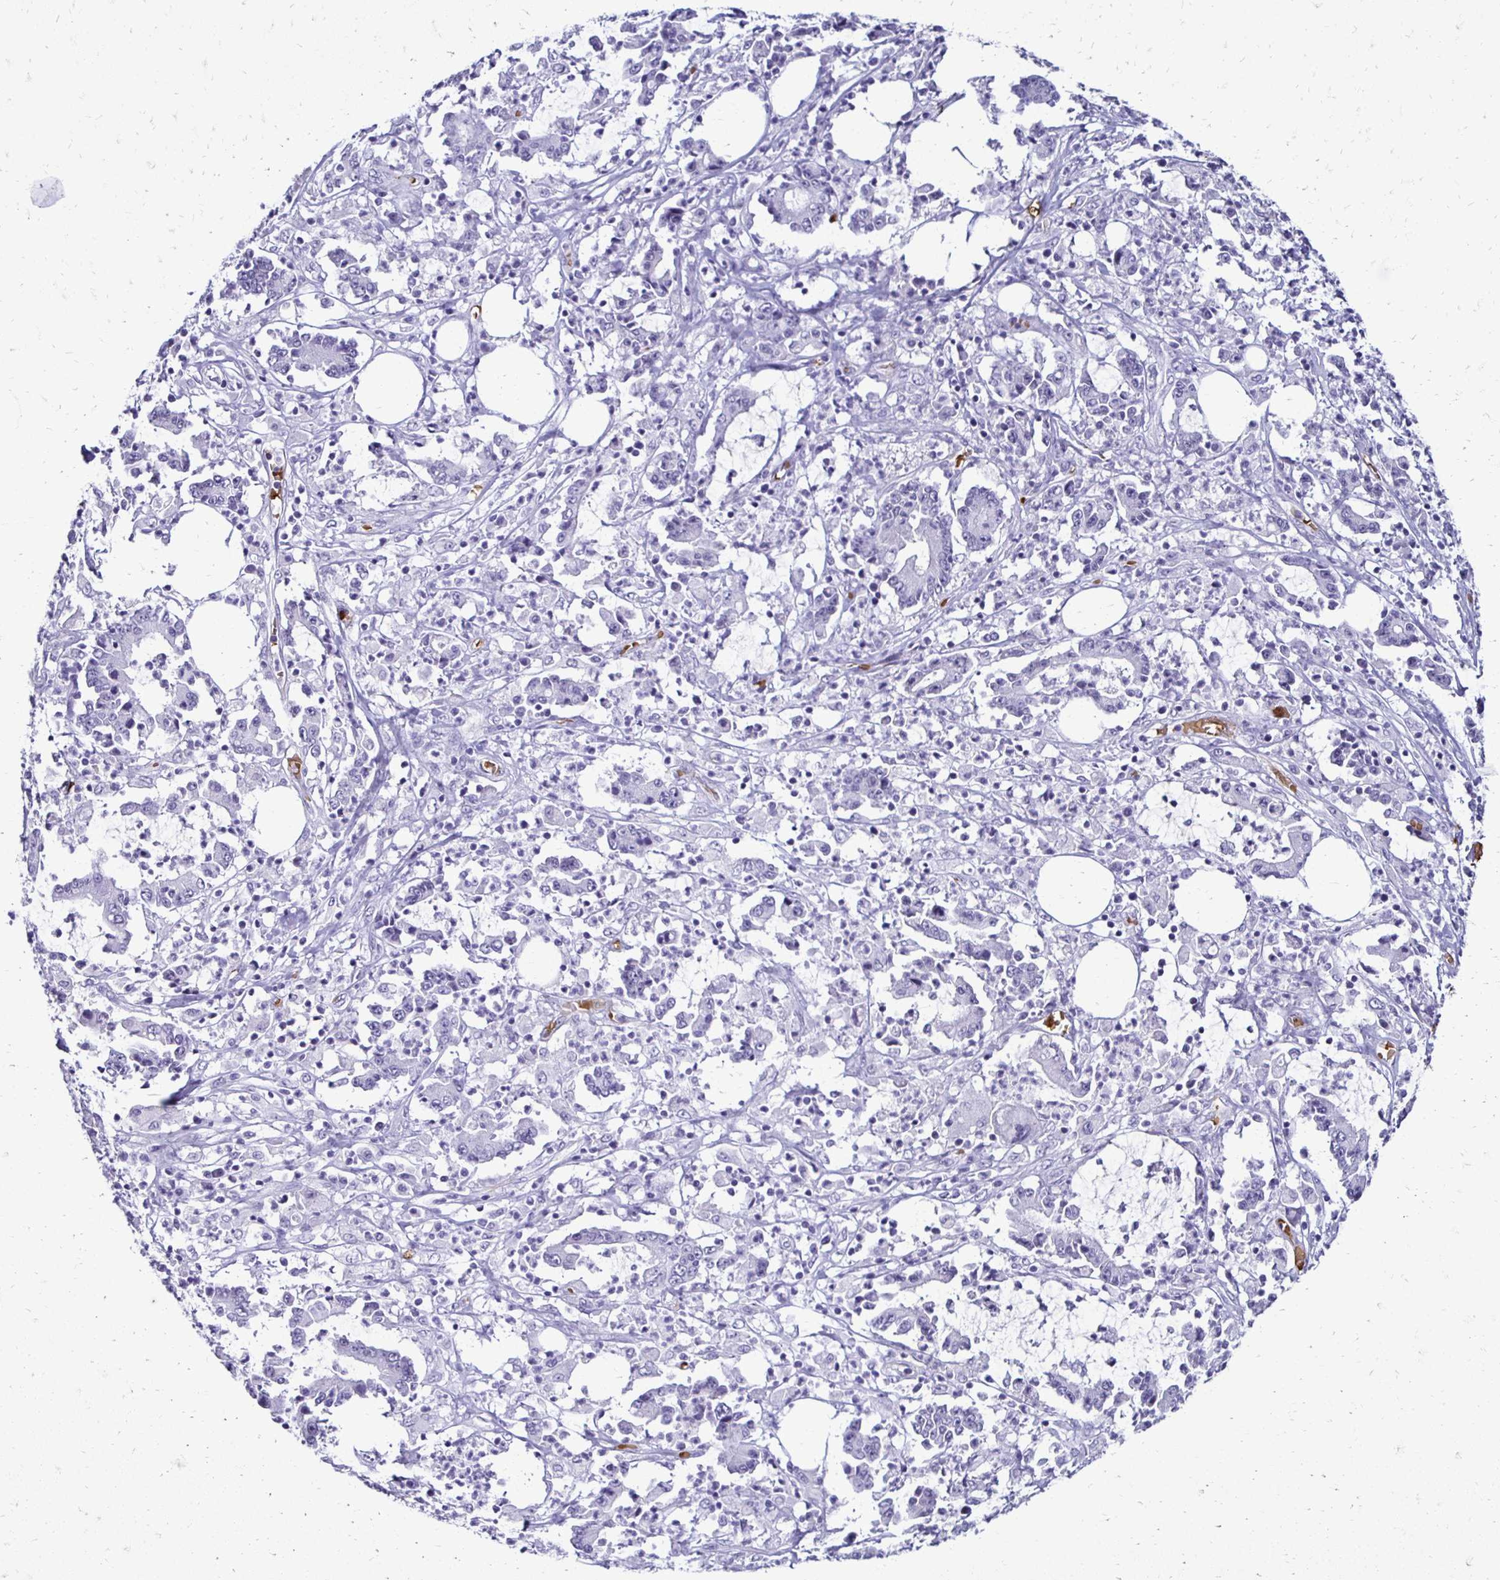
{"staining": {"intensity": "negative", "quantity": "none", "location": "none"}, "tissue": "stomach cancer", "cell_type": "Tumor cells", "image_type": "cancer", "snomed": [{"axis": "morphology", "description": "Adenocarcinoma, NOS"}, {"axis": "topography", "description": "Stomach, upper"}], "caption": "Immunohistochemistry of human adenocarcinoma (stomach) shows no staining in tumor cells.", "gene": "RHBDL3", "patient": {"sex": "male", "age": 68}}